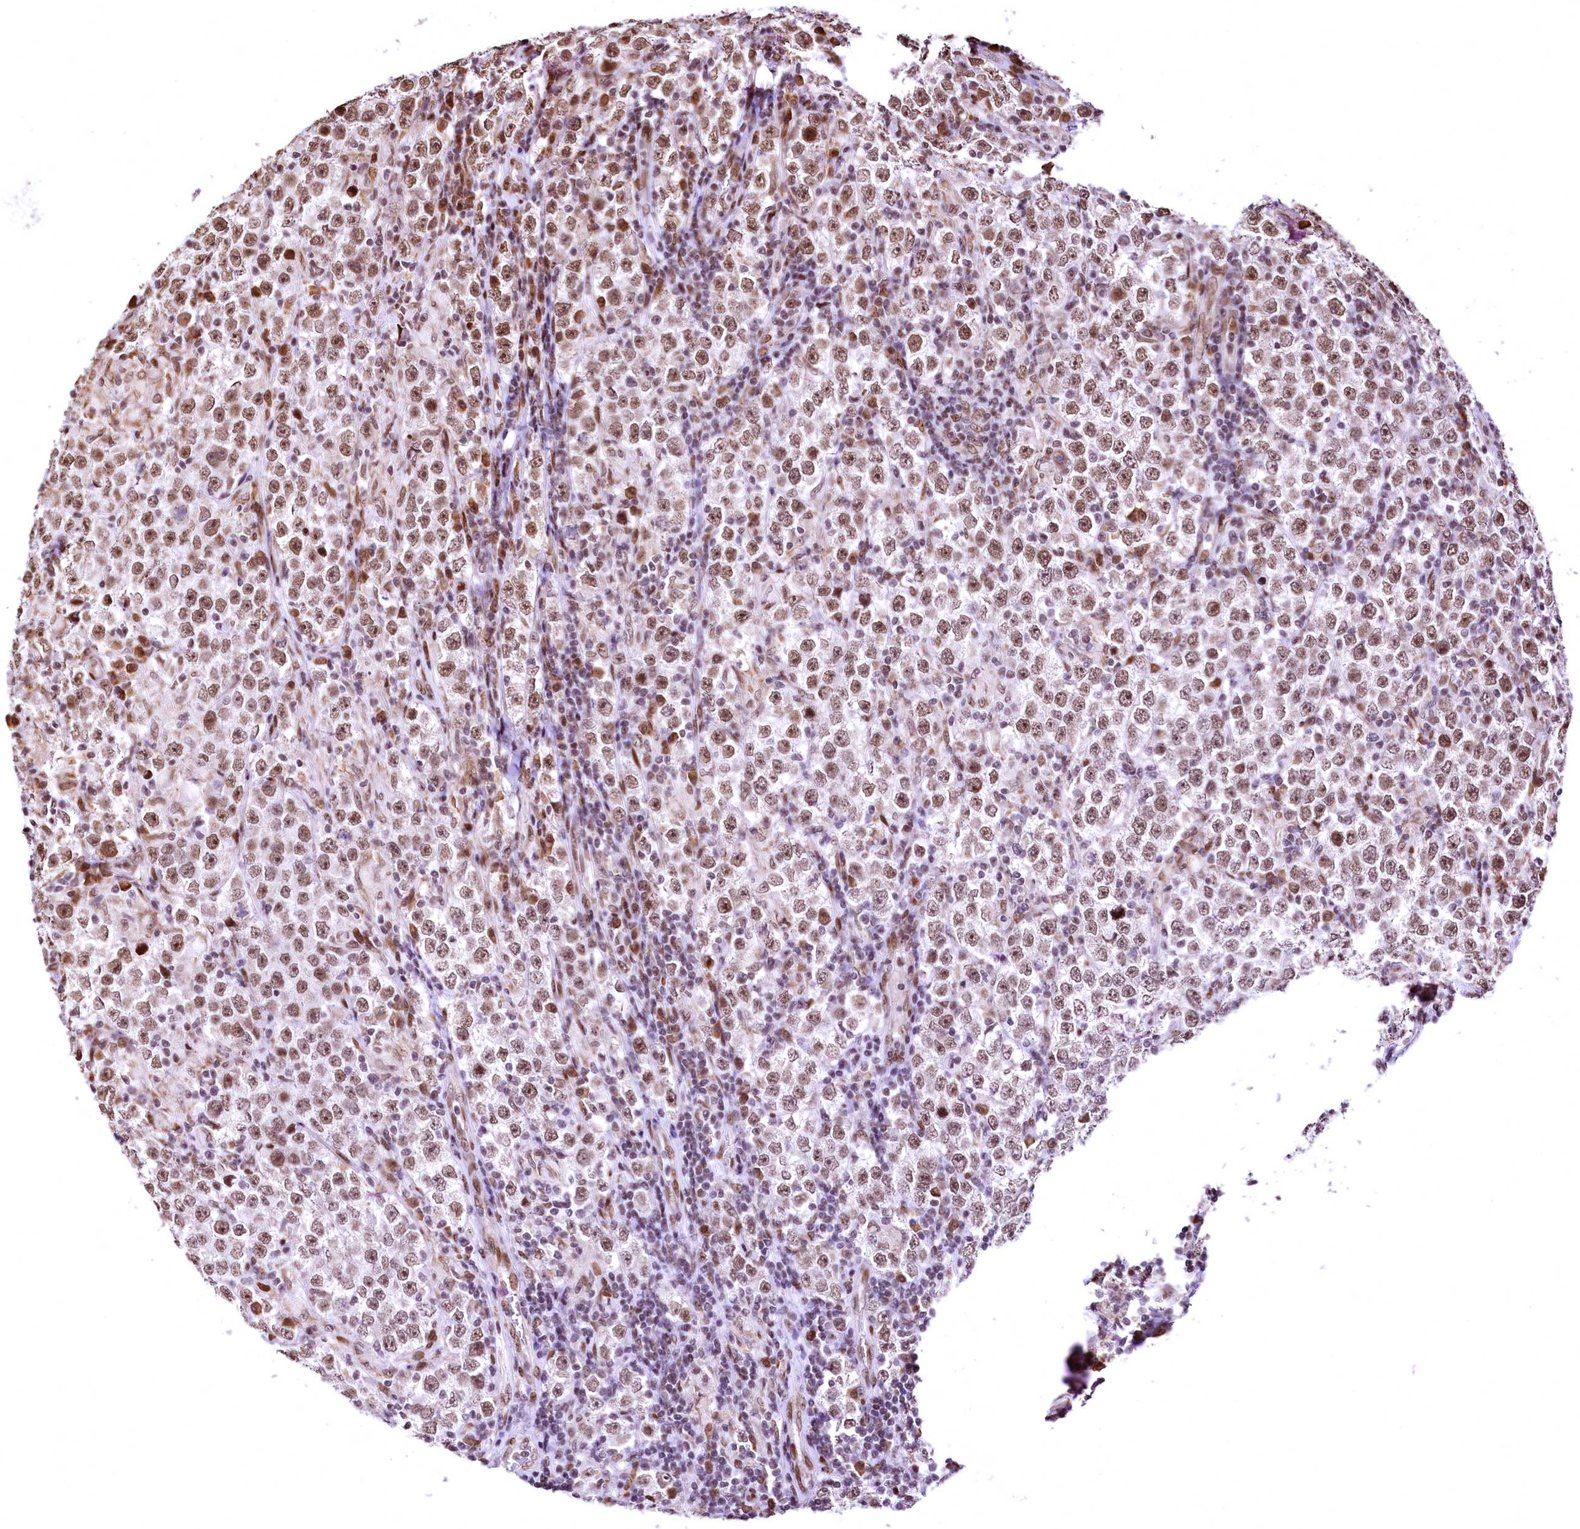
{"staining": {"intensity": "moderate", "quantity": "25%-75%", "location": "nuclear"}, "tissue": "testis cancer", "cell_type": "Tumor cells", "image_type": "cancer", "snomed": [{"axis": "morphology", "description": "Normal tissue, NOS"}, {"axis": "morphology", "description": "Urothelial carcinoma, High grade"}, {"axis": "morphology", "description": "Seminoma, NOS"}, {"axis": "morphology", "description": "Carcinoma, Embryonal, NOS"}, {"axis": "topography", "description": "Urinary bladder"}, {"axis": "topography", "description": "Testis"}], "caption": "Immunohistochemical staining of human testis high-grade urothelial carcinoma shows medium levels of moderate nuclear expression in about 25%-75% of tumor cells.", "gene": "PDS5B", "patient": {"sex": "male", "age": 41}}